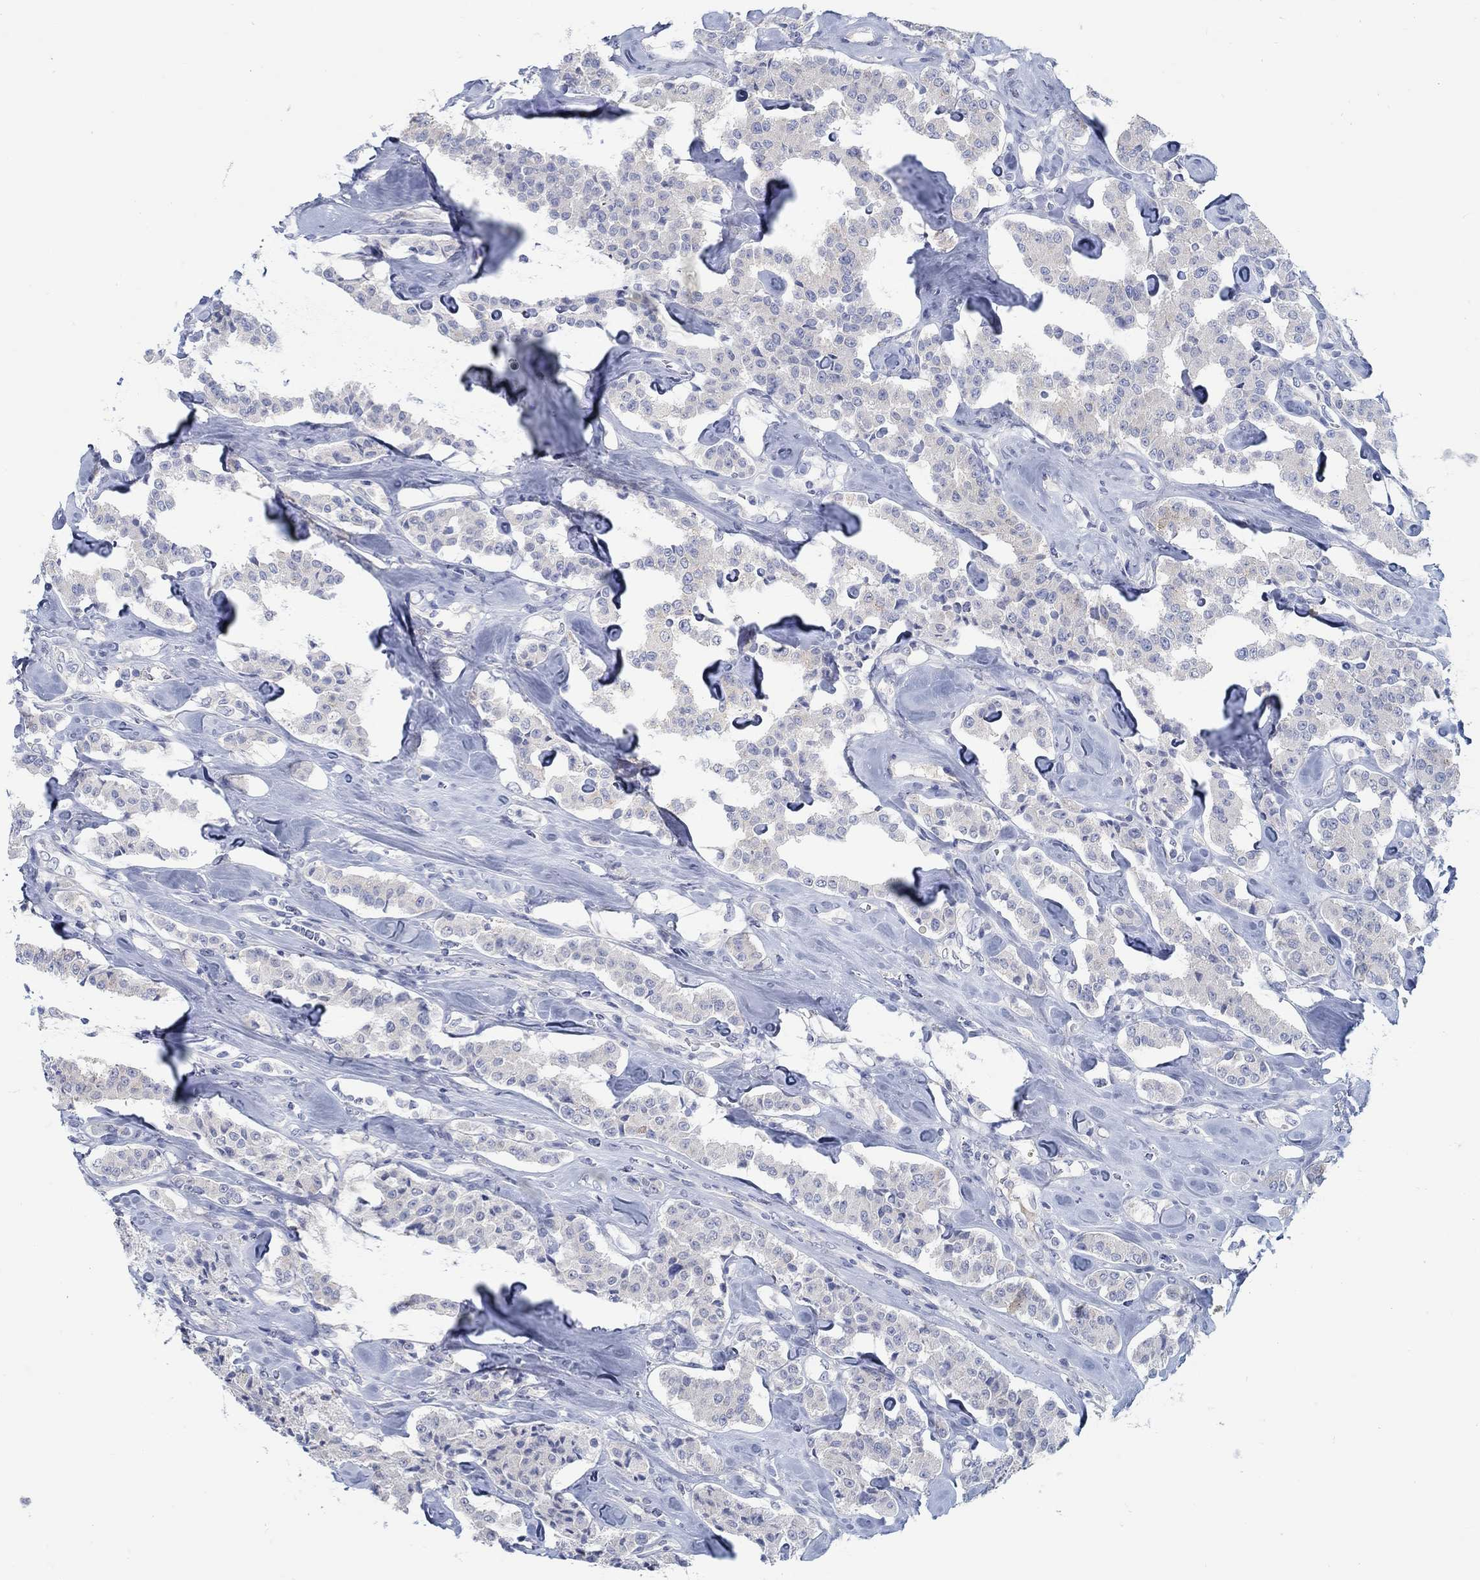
{"staining": {"intensity": "negative", "quantity": "none", "location": "none"}, "tissue": "carcinoid", "cell_type": "Tumor cells", "image_type": "cancer", "snomed": [{"axis": "morphology", "description": "Carcinoid, malignant, NOS"}, {"axis": "topography", "description": "Pancreas"}], "caption": "This is an immunohistochemistry photomicrograph of malignant carcinoid. There is no positivity in tumor cells.", "gene": "TEKT4", "patient": {"sex": "male", "age": 41}}